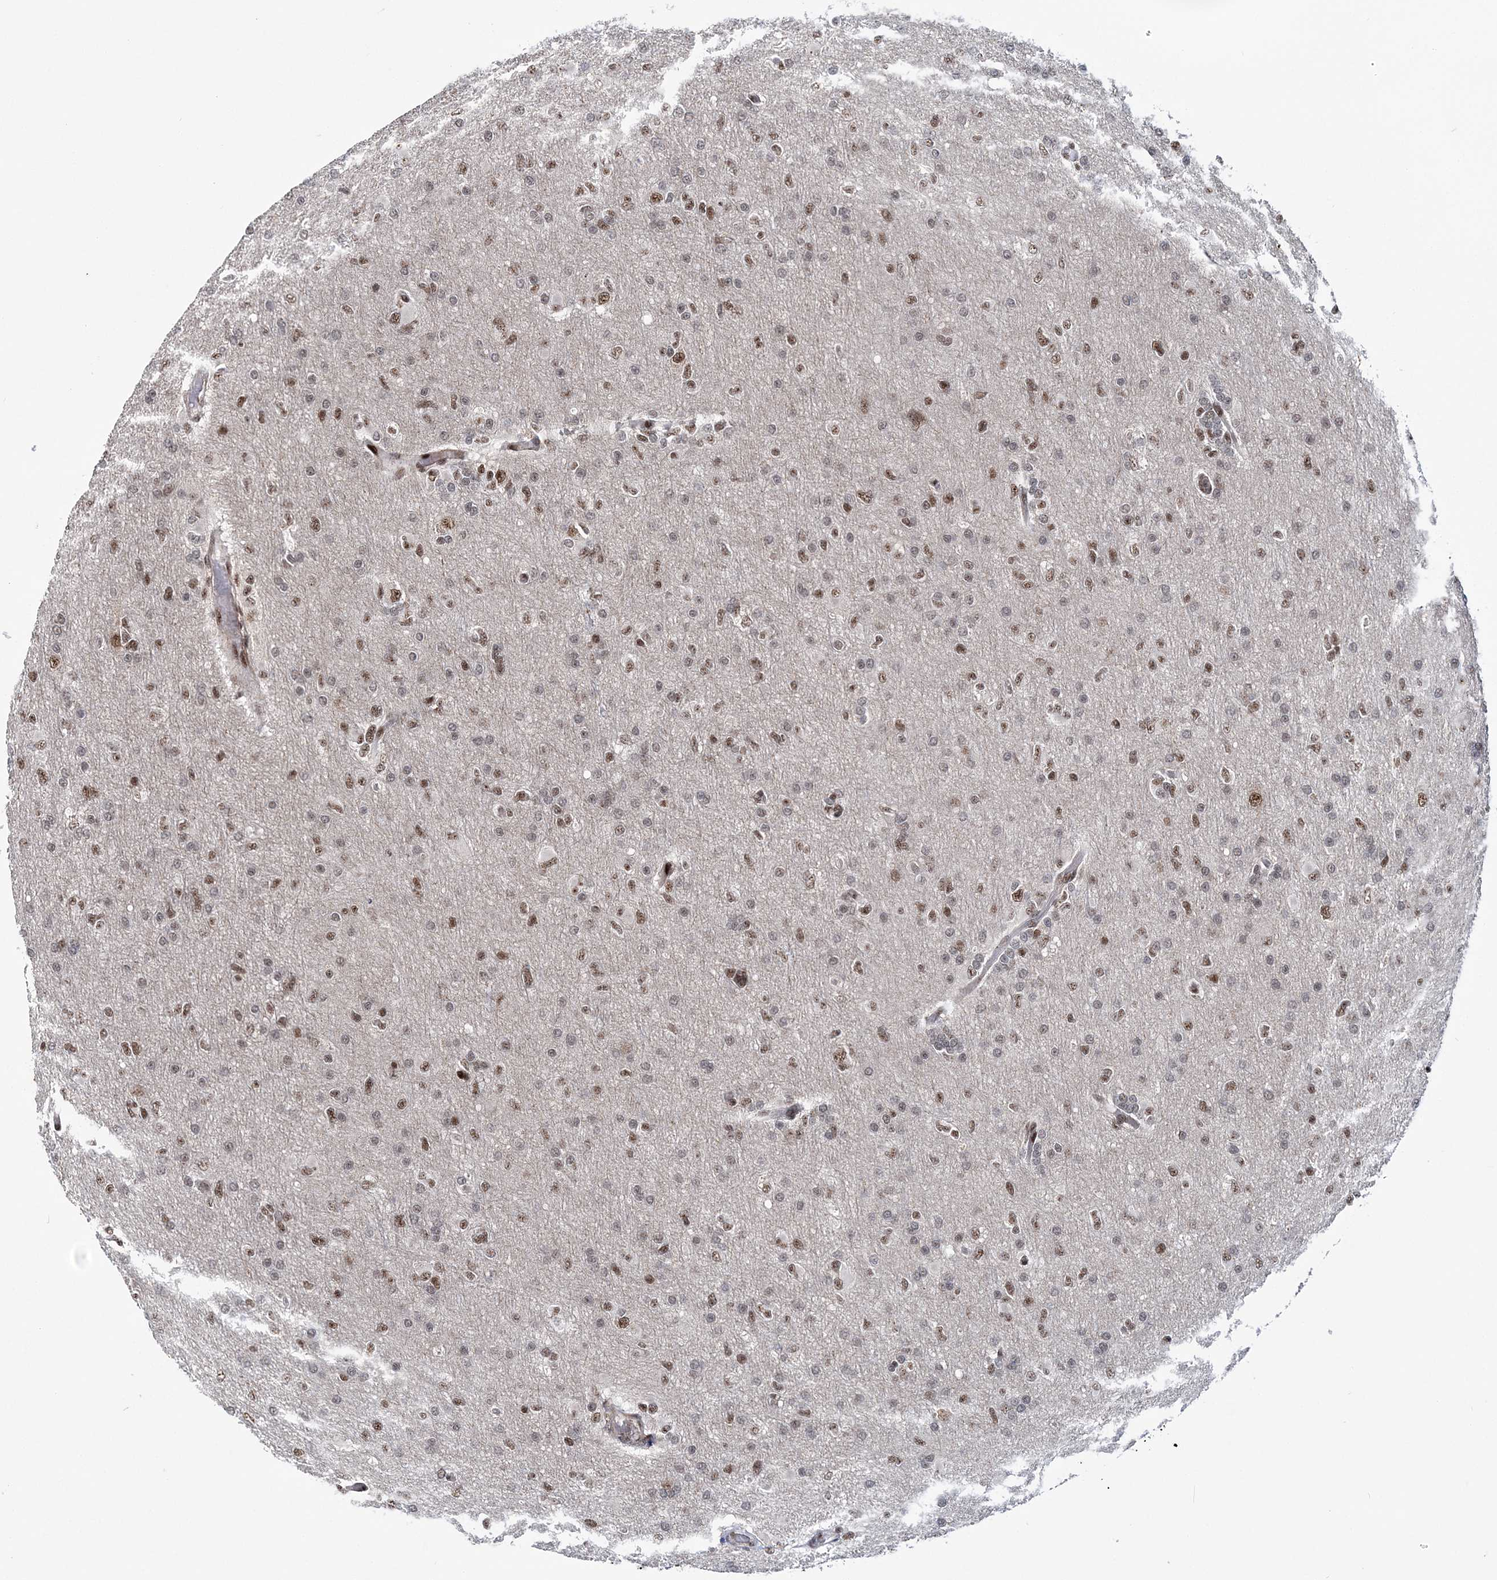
{"staining": {"intensity": "moderate", "quantity": ">75%", "location": "nuclear"}, "tissue": "glioma", "cell_type": "Tumor cells", "image_type": "cancer", "snomed": [{"axis": "morphology", "description": "Glioma, malignant, High grade"}, {"axis": "topography", "description": "Cerebral cortex"}], "caption": "Protein staining by IHC demonstrates moderate nuclear expression in approximately >75% of tumor cells in malignant glioma (high-grade).", "gene": "TATDN2", "patient": {"sex": "female", "age": 36}}